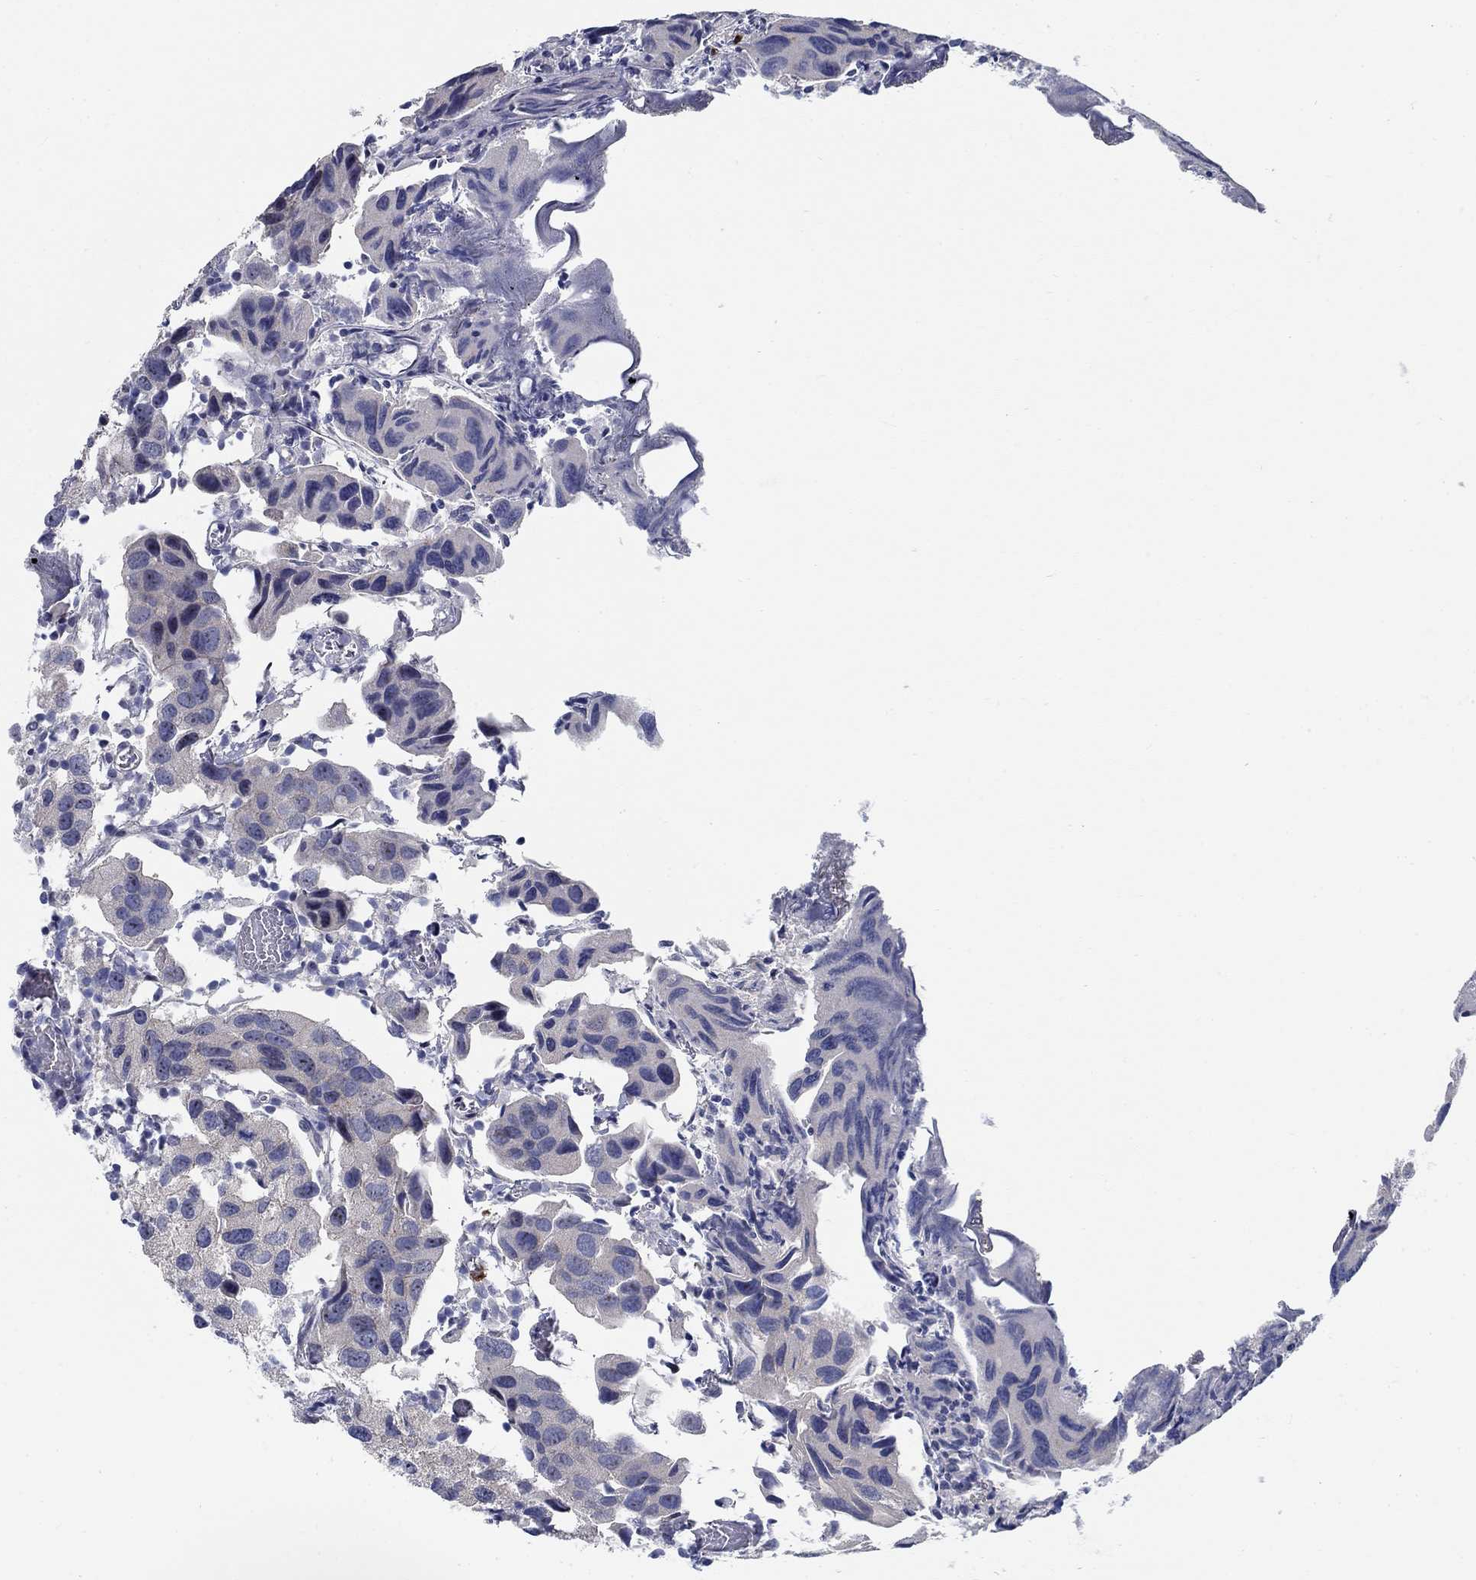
{"staining": {"intensity": "negative", "quantity": "none", "location": "none"}, "tissue": "urothelial cancer", "cell_type": "Tumor cells", "image_type": "cancer", "snomed": [{"axis": "morphology", "description": "Urothelial carcinoma, High grade"}, {"axis": "topography", "description": "Urinary bladder"}], "caption": "IHC photomicrograph of neoplastic tissue: human urothelial cancer stained with DAB demonstrates no significant protein expression in tumor cells.", "gene": "SMIM18", "patient": {"sex": "male", "age": 79}}